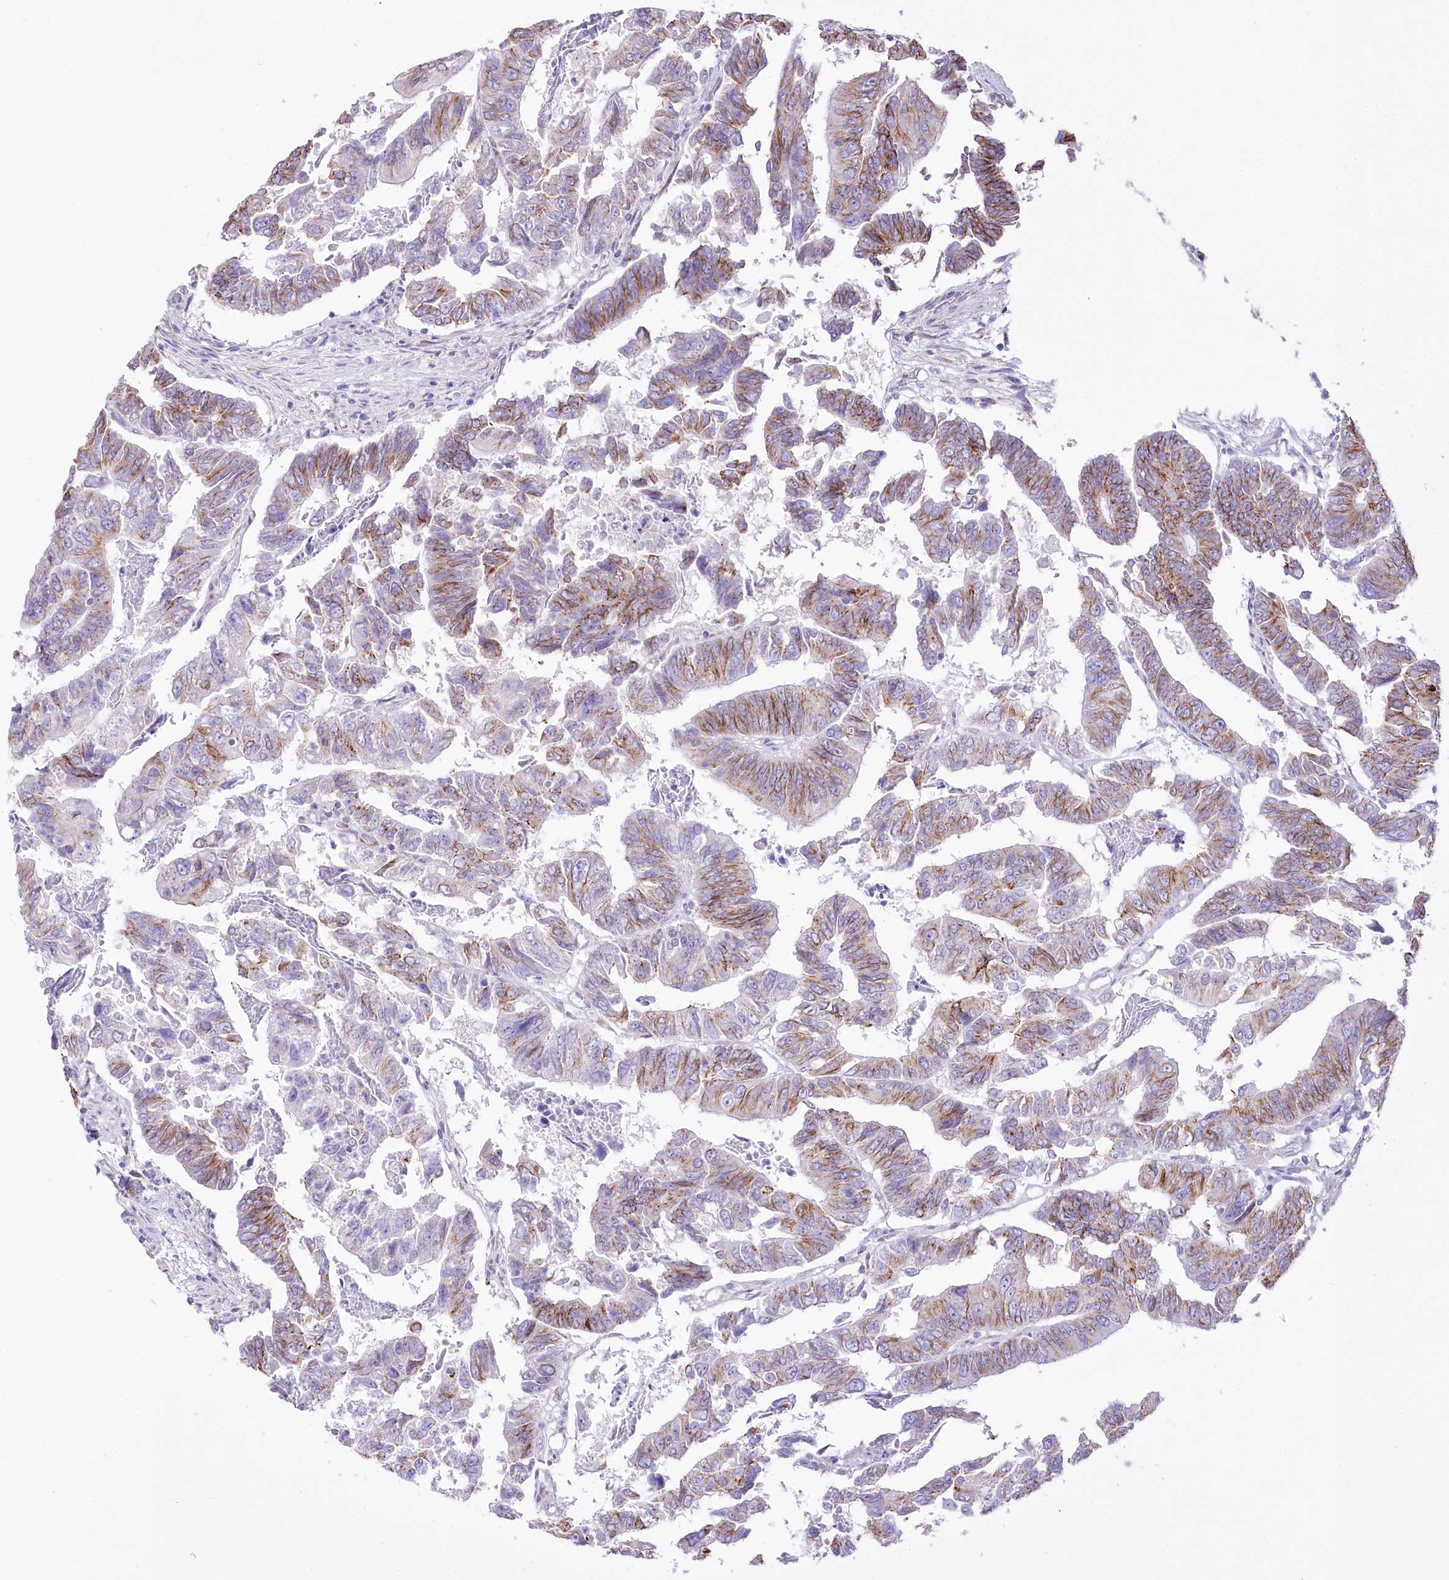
{"staining": {"intensity": "moderate", "quantity": "25%-75%", "location": "cytoplasmic/membranous"}, "tissue": "colorectal cancer", "cell_type": "Tumor cells", "image_type": "cancer", "snomed": [{"axis": "morphology", "description": "Adenocarcinoma, NOS"}, {"axis": "topography", "description": "Rectum"}], "caption": "Colorectal adenocarcinoma tissue exhibits moderate cytoplasmic/membranous expression in approximately 25%-75% of tumor cells, visualized by immunohistochemistry.", "gene": "FAM216A", "patient": {"sex": "female", "age": 65}}